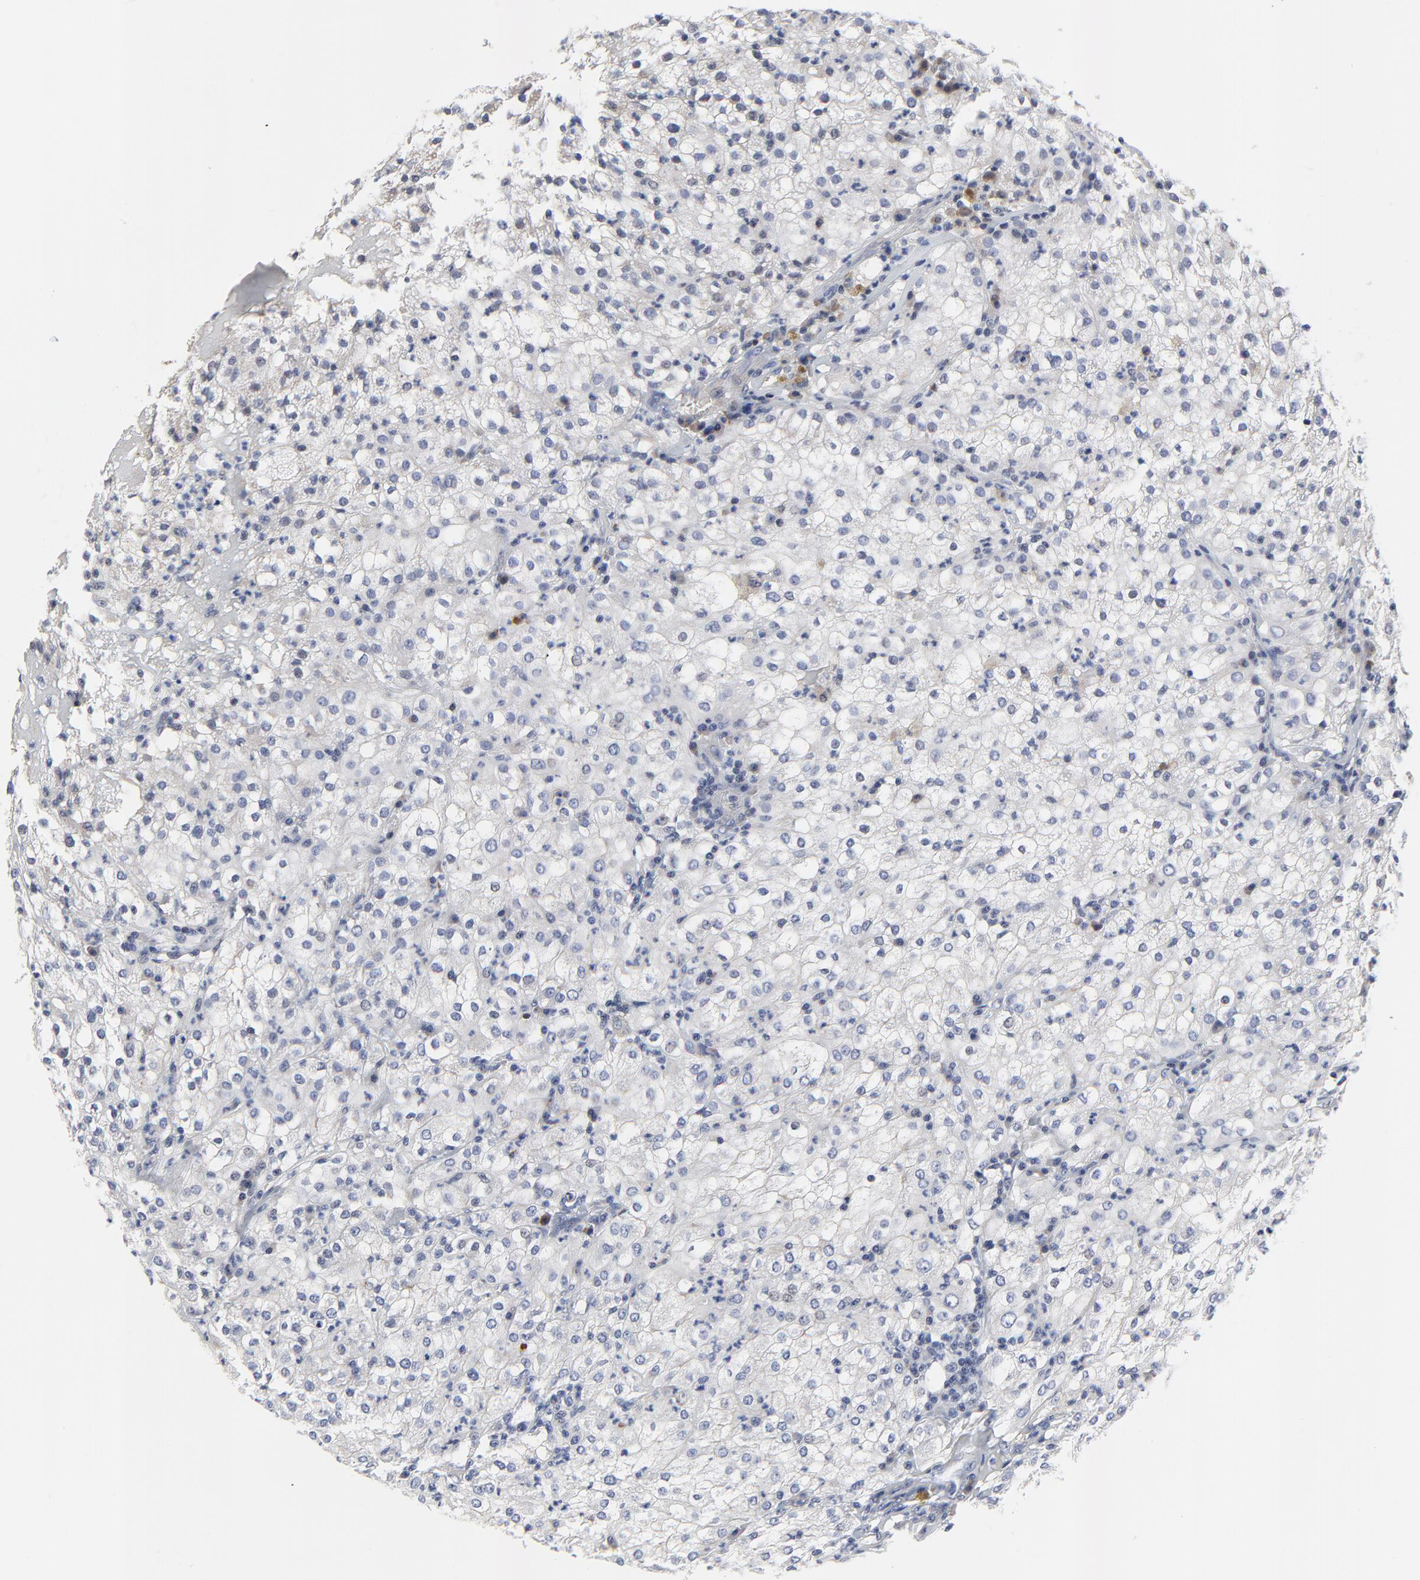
{"staining": {"intensity": "negative", "quantity": "none", "location": "none"}, "tissue": "renal cancer", "cell_type": "Tumor cells", "image_type": "cancer", "snomed": [{"axis": "morphology", "description": "Adenocarcinoma, NOS"}, {"axis": "topography", "description": "Kidney"}], "caption": "Renal cancer stained for a protein using immunohistochemistry shows no staining tumor cells.", "gene": "NLGN3", "patient": {"sex": "male", "age": 59}}